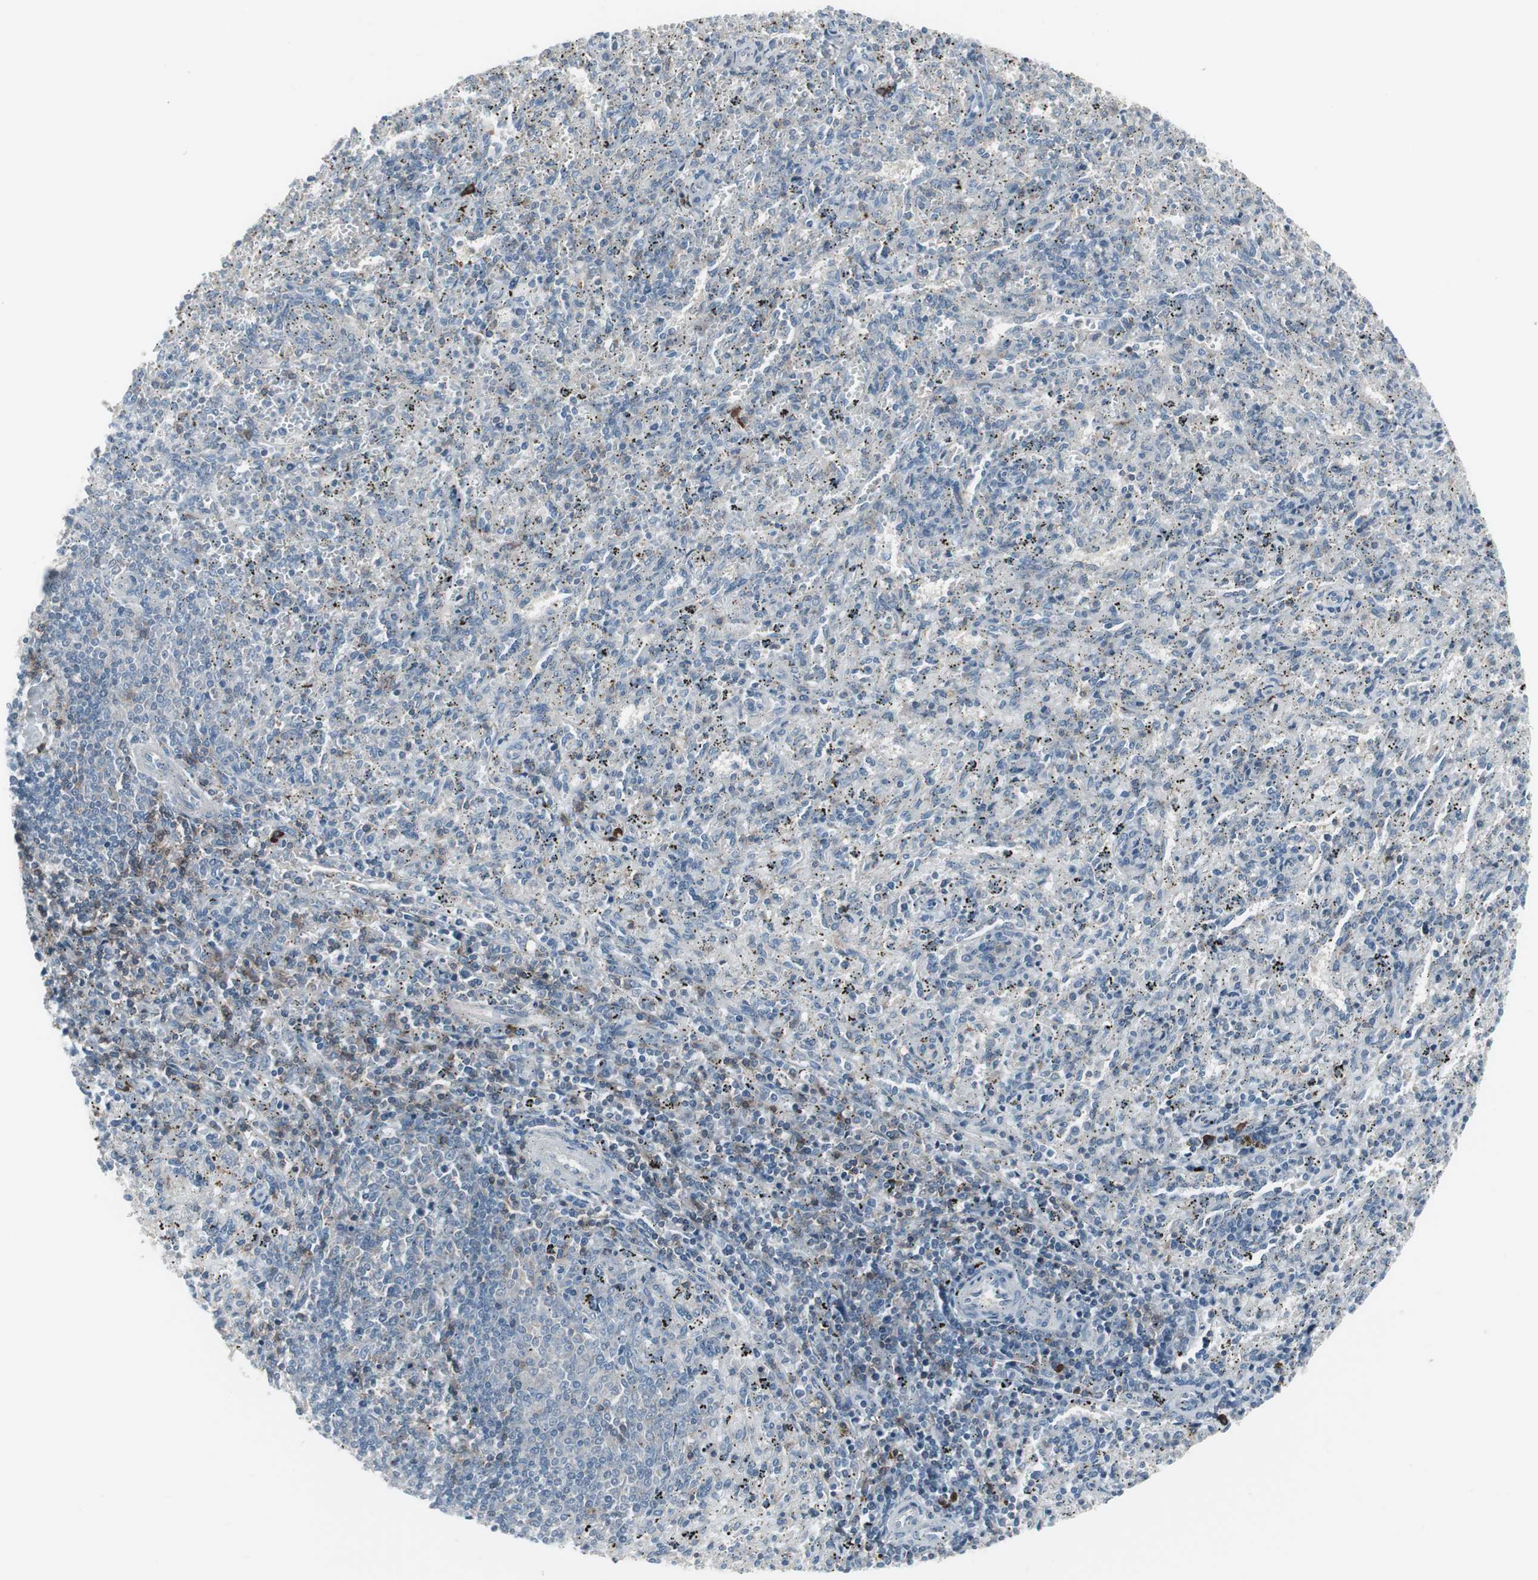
{"staining": {"intensity": "weak", "quantity": "<25%", "location": "cytoplasmic/membranous"}, "tissue": "spleen", "cell_type": "Cells in red pulp", "image_type": "normal", "snomed": [{"axis": "morphology", "description": "Normal tissue, NOS"}, {"axis": "topography", "description": "Spleen"}], "caption": "Immunohistochemical staining of normal human spleen exhibits no significant positivity in cells in red pulp.", "gene": "ZSCAN32", "patient": {"sex": "female", "age": 10}}